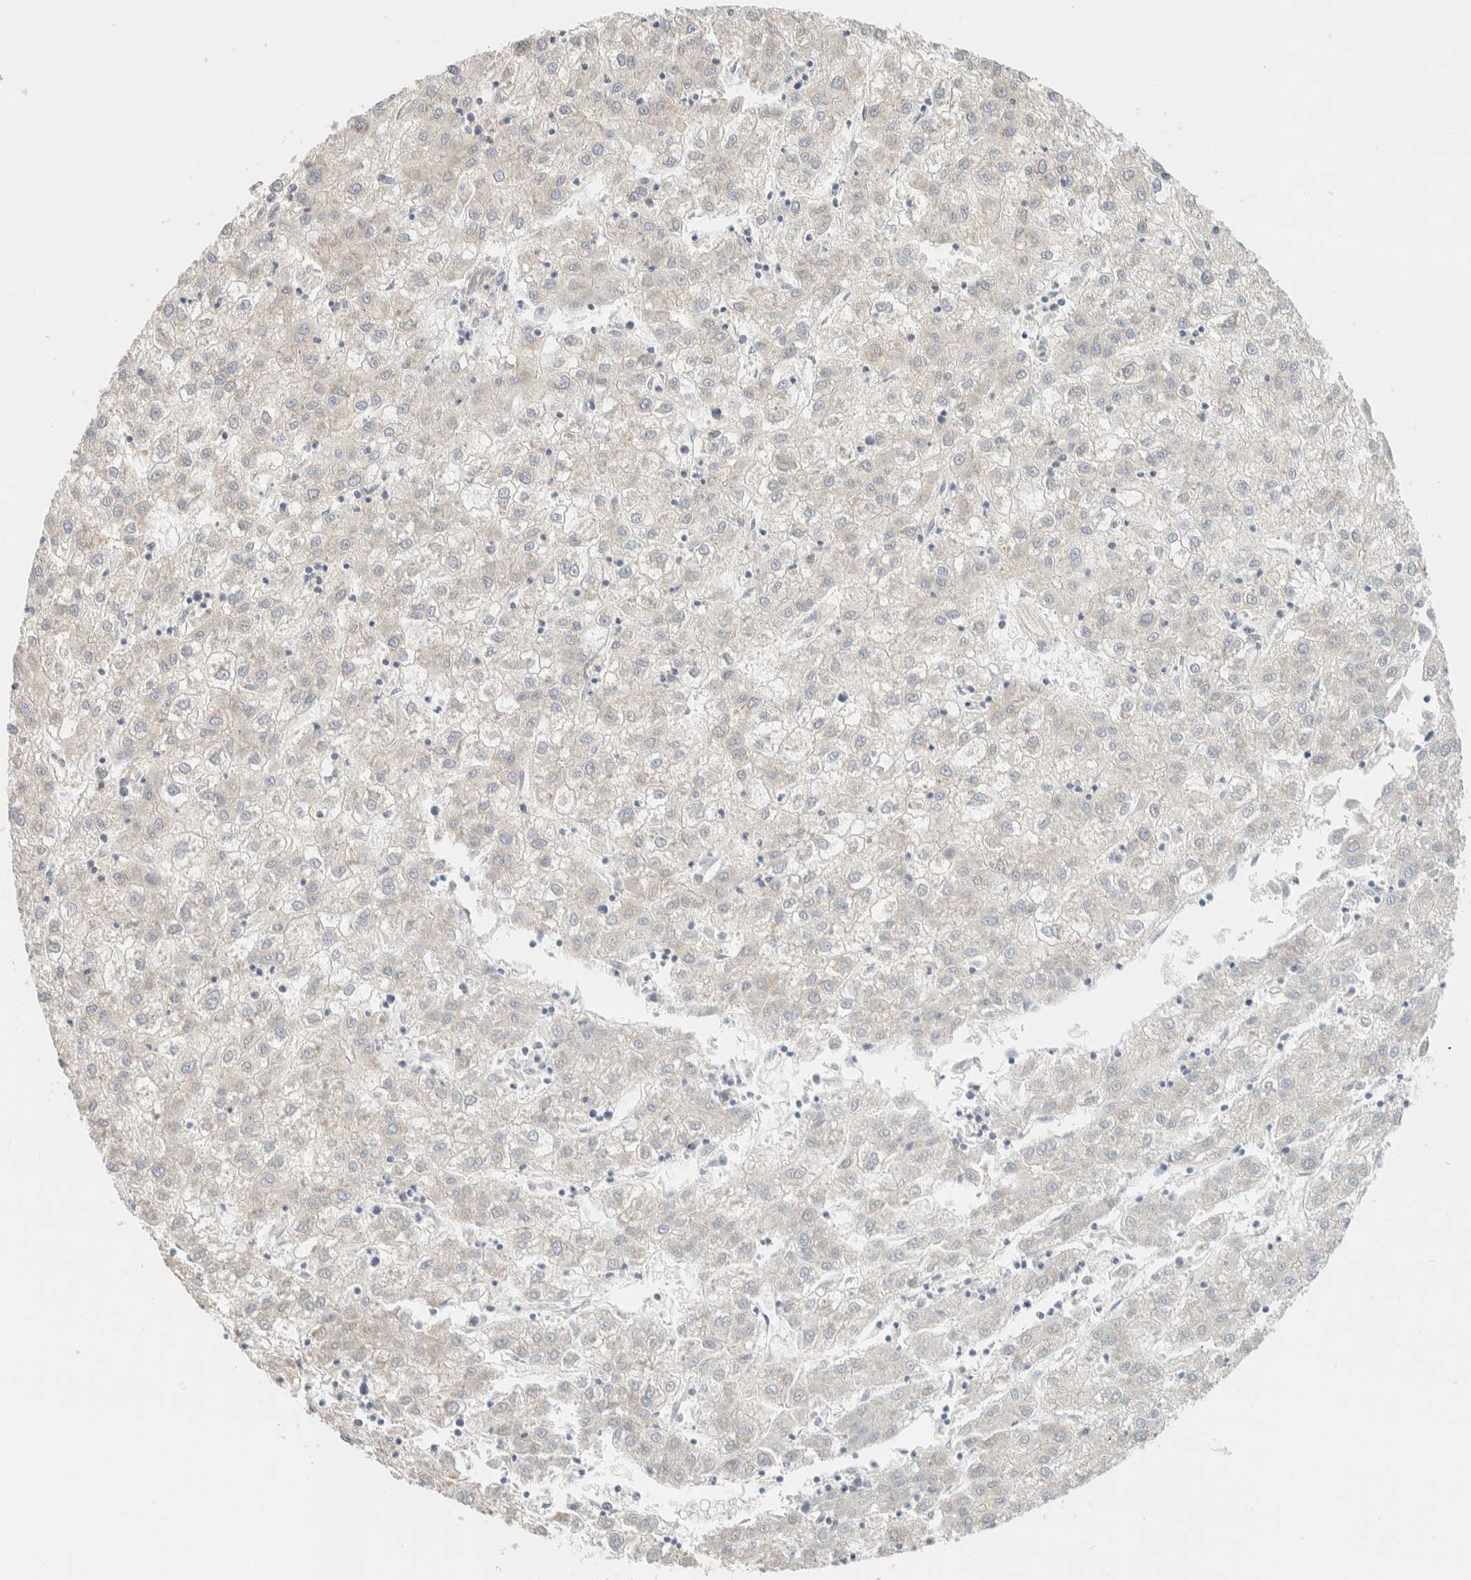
{"staining": {"intensity": "negative", "quantity": "none", "location": "none"}, "tissue": "liver cancer", "cell_type": "Tumor cells", "image_type": "cancer", "snomed": [{"axis": "morphology", "description": "Carcinoma, Hepatocellular, NOS"}, {"axis": "topography", "description": "Liver"}], "caption": "A high-resolution photomicrograph shows immunohistochemistry staining of liver cancer, which shows no significant positivity in tumor cells.", "gene": "LIMA1", "patient": {"sex": "male", "age": 72}}